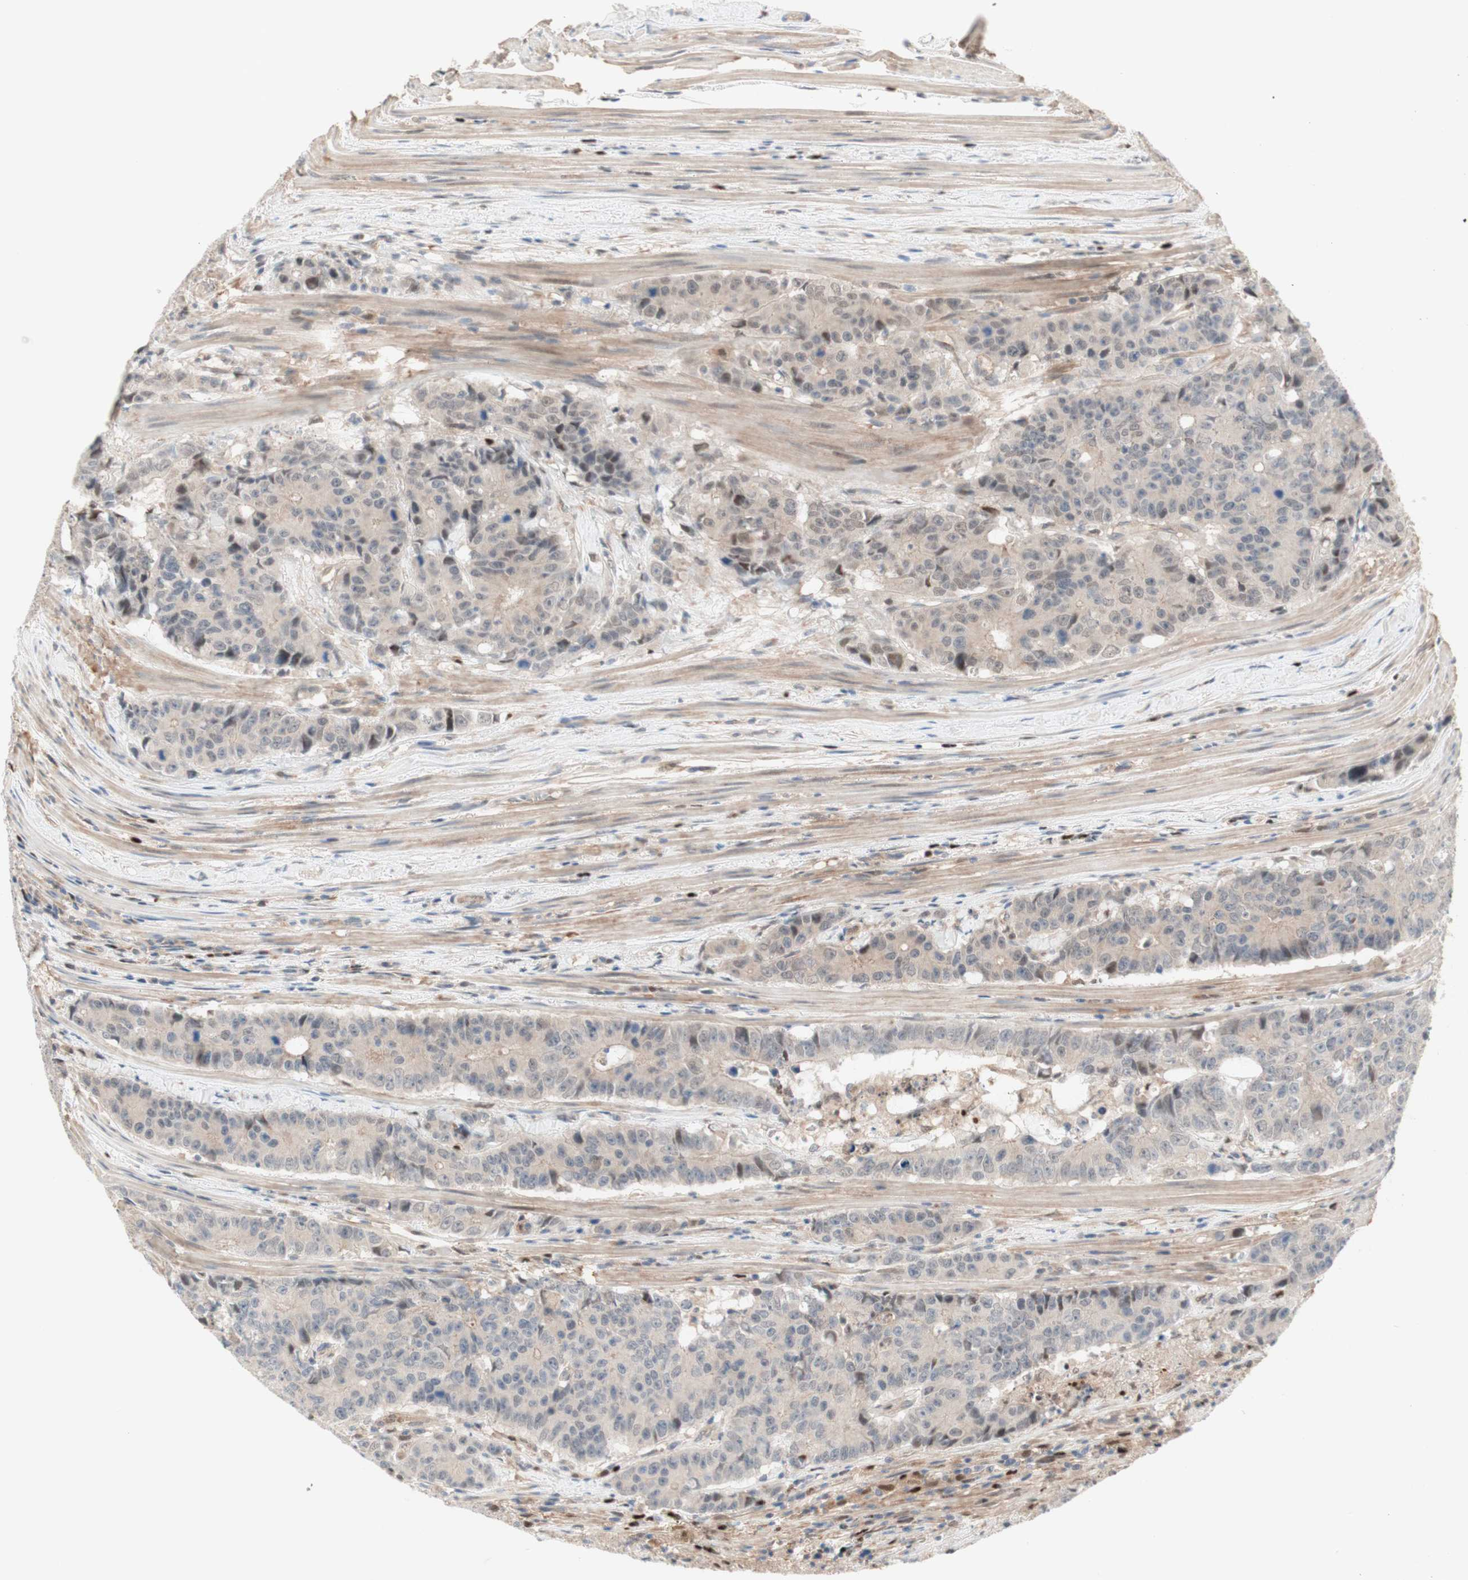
{"staining": {"intensity": "weak", "quantity": "<25%", "location": "nuclear"}, "tissue": "colorectal cancer", "cell_type": "Tumor cells", "image_type": "cancer", "snomed": [{"axis": "morphology", "description": "Adenocarcinoma, NOS"}, {"axis": "topography", "description": "Colon"}], "caption": "Immunohistochemical staining of adenocarcinoma (colorectal) shows no significant staining in tumor cells. (DAB (3,3'-diaminobenzidine) IHC visualized using brightfield microscopy, high magnification).", "gene": "RFNG", "patient": {"sex": "female", "age": 86}}